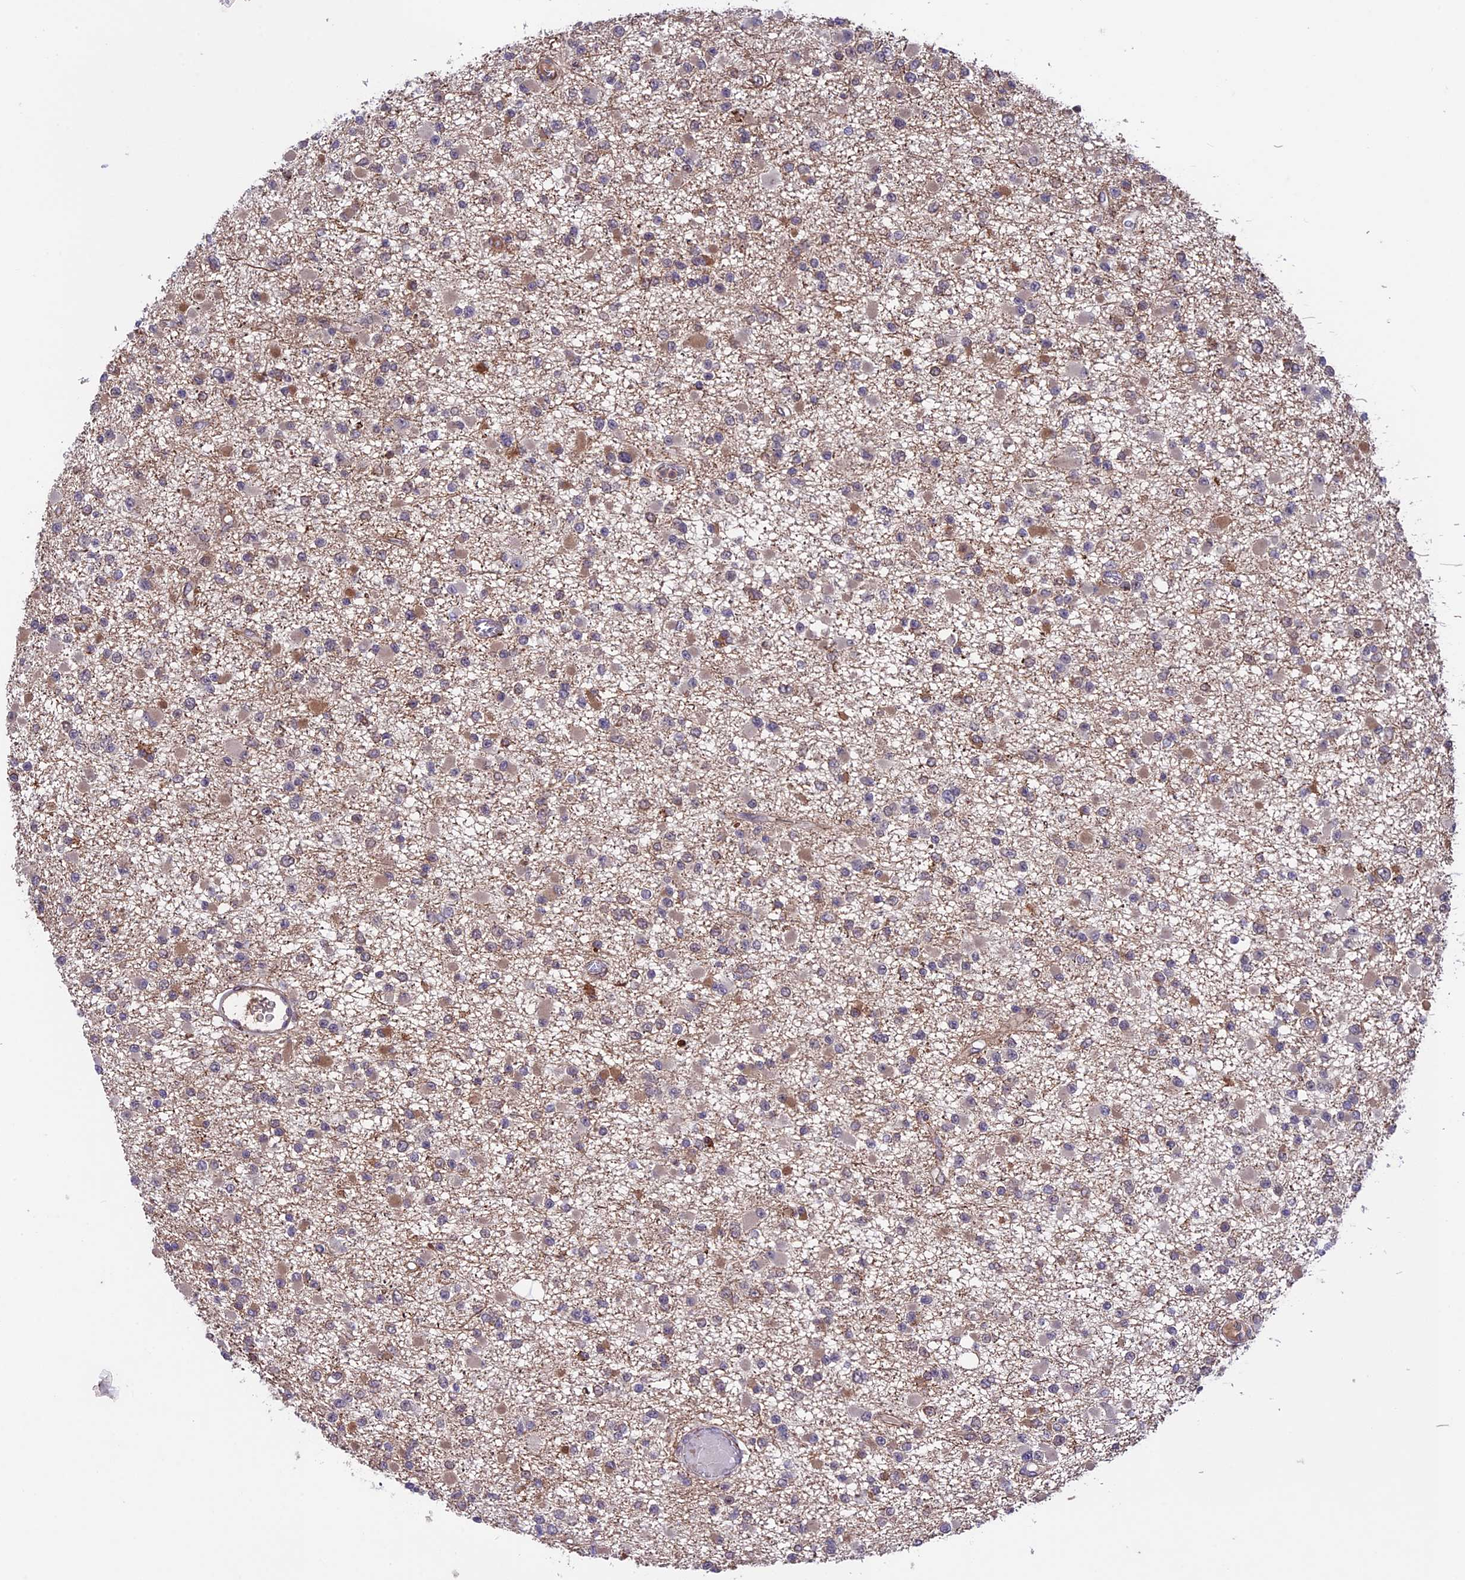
{"staining": {"intensity": "weak", "quantity": "<25%", "location": "cytoplasmic/membranous"}, "tissue": "glioma", "cell_type": "Tumor cells", "image_type": "cancer", "snomed": [{"axis": "morphology", "description": "Glioma, malignant, Low grade"}, {"axis": "topography", "description": "Brain"}], "caption": "This is an immunohistochemistry photomicrograph of malignant glioma (low-grade). There is no staining in tumor cells.", "gene": "SIPA1L3", "patient": {"sex": "female", "age": 22}}